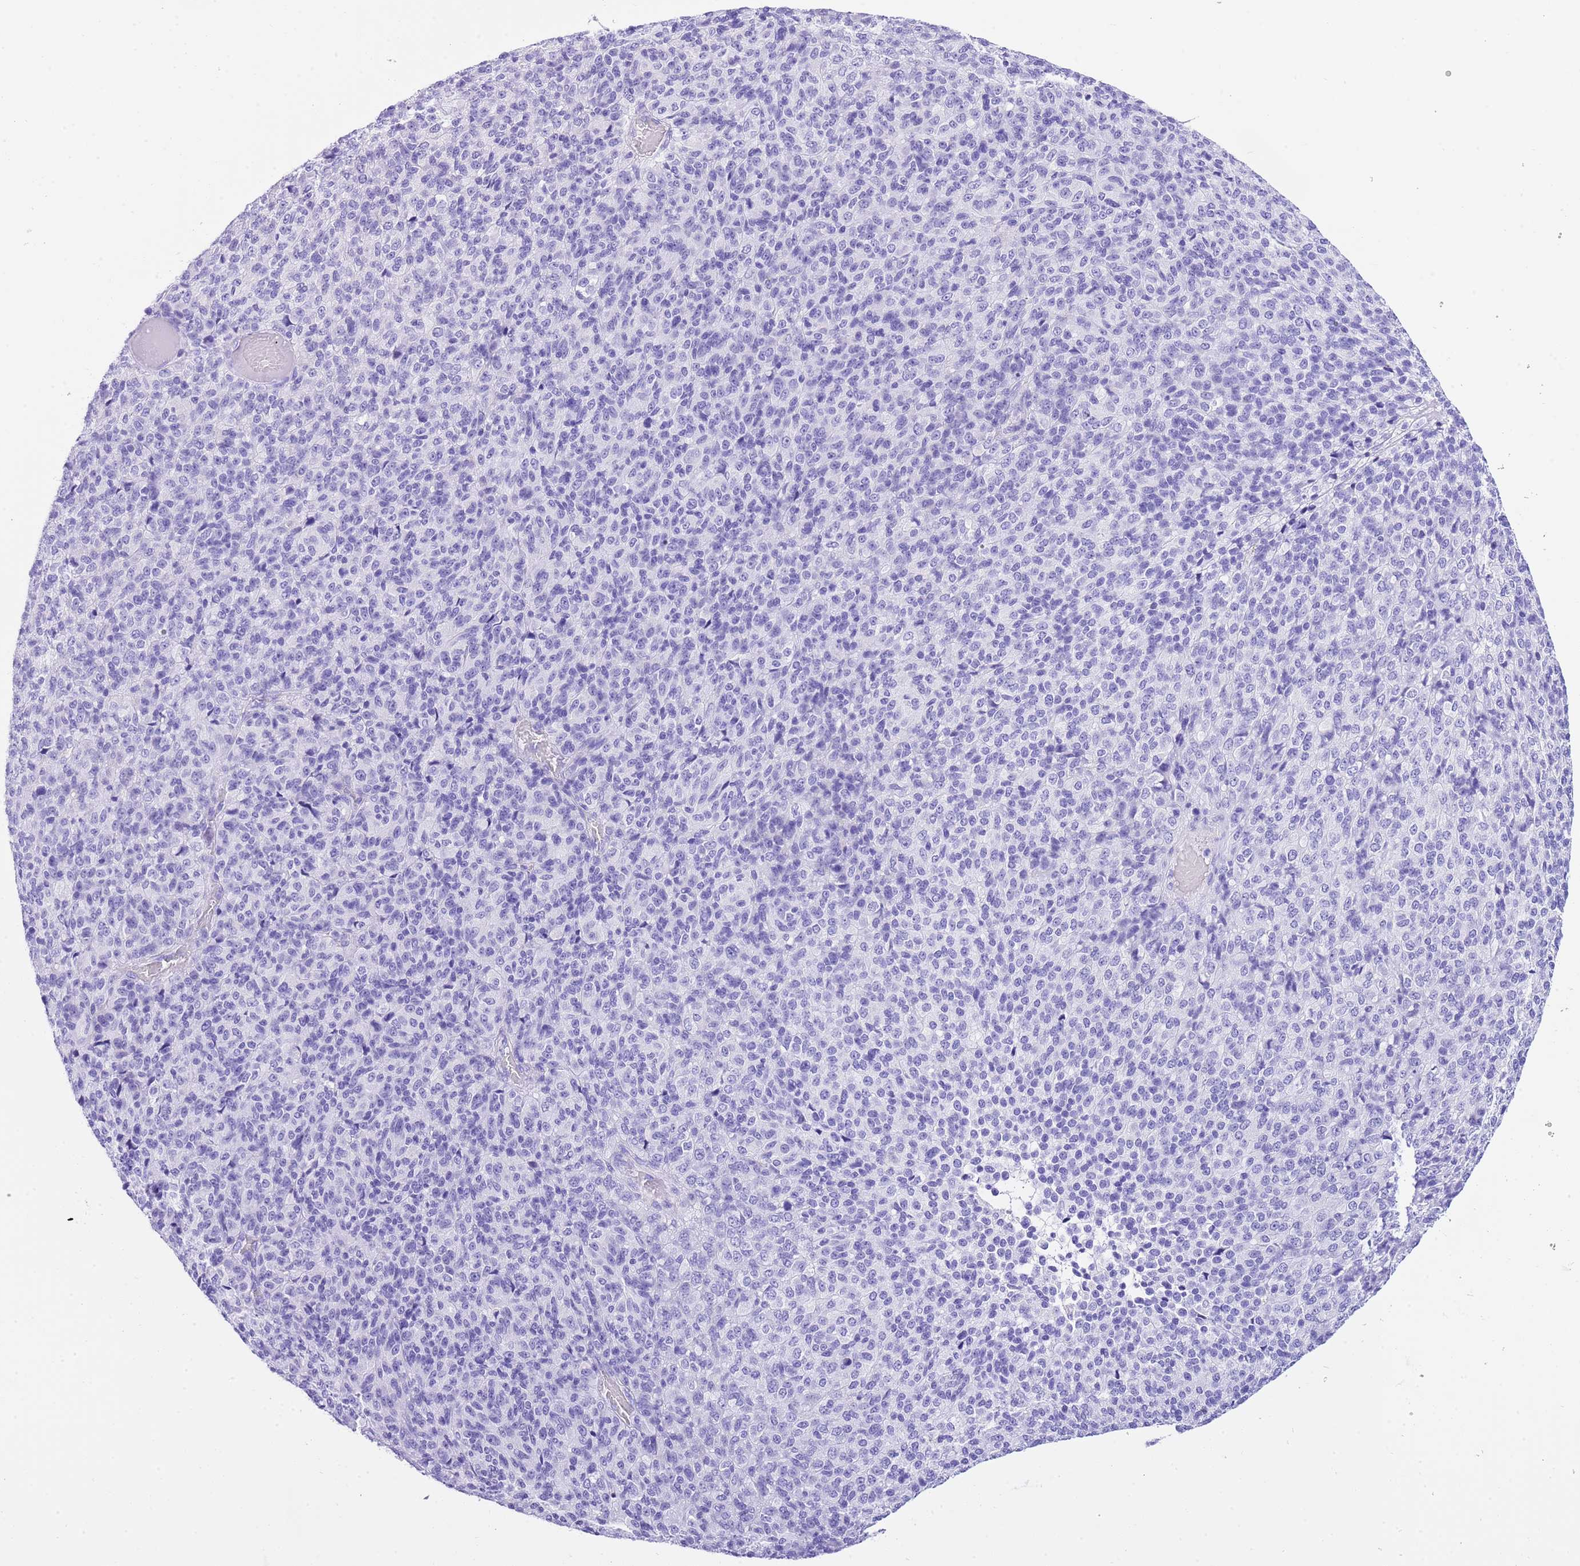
{"staining": {"intensity": "negative", "quantity": "none", "location": "none"}, "tissue": "melanoma", "cell_type": "Tumor cells", "image_type": "cancer", "snomed": [{"axis": "morphology", "description": "Malignant melanoma, Metastatic site"}, {"axis": "topography", "description": "Brain"}], "caption": "Melanoma was stained to show a protein in brown. There is no significant staining in tumor cells. (Stains: DAB (3,3'-diaminobenzidine) IHC with hematoxylin counter stain, Microscopy: brightfield microscopy at high magnification).", "gene": "KCNC1", "patient": {"sex": "female", "age": 56}}